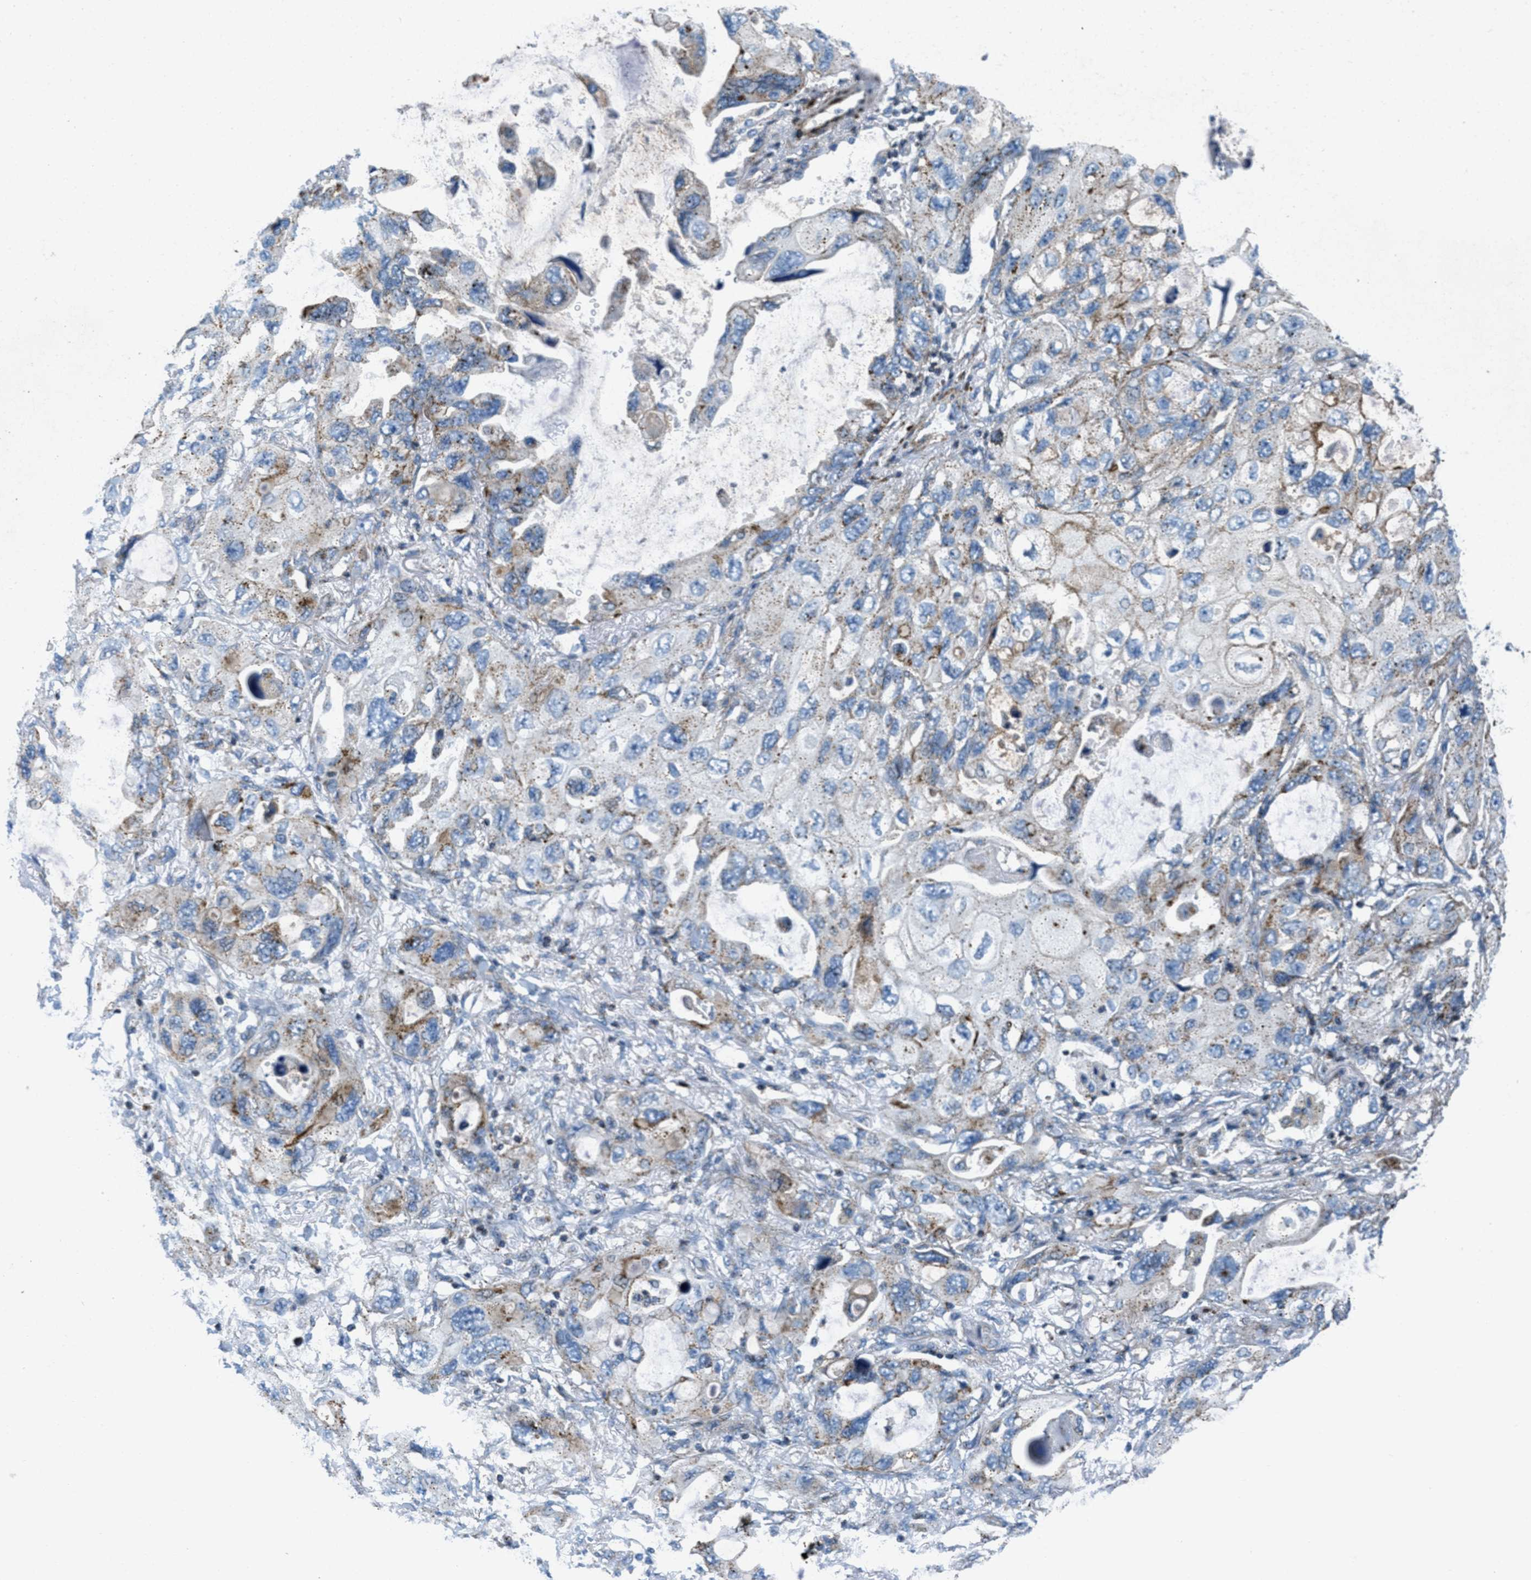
{"staining": {"intensity": "weak", "quantity": "25%-75%", "location": "cytoplasmic/membranous"}, "tissue": "lung cancer", "cell_type": "Tumor cells", "image_type": "cancer", "snomed": [{"axis": "morphology", "description": "Squamous cell carcinoma, NOS"}, {"axis": "topography", "description": "Lung"}], "caption": "This photomicrograph demonstrates IHC staining of human lung cancer, with low weak cytoplasmic/membranous staining in approximately 25%-75% of tumor cells.", "gene": "MFSD13A", "patient": {"sex": "female", "age": 73}}